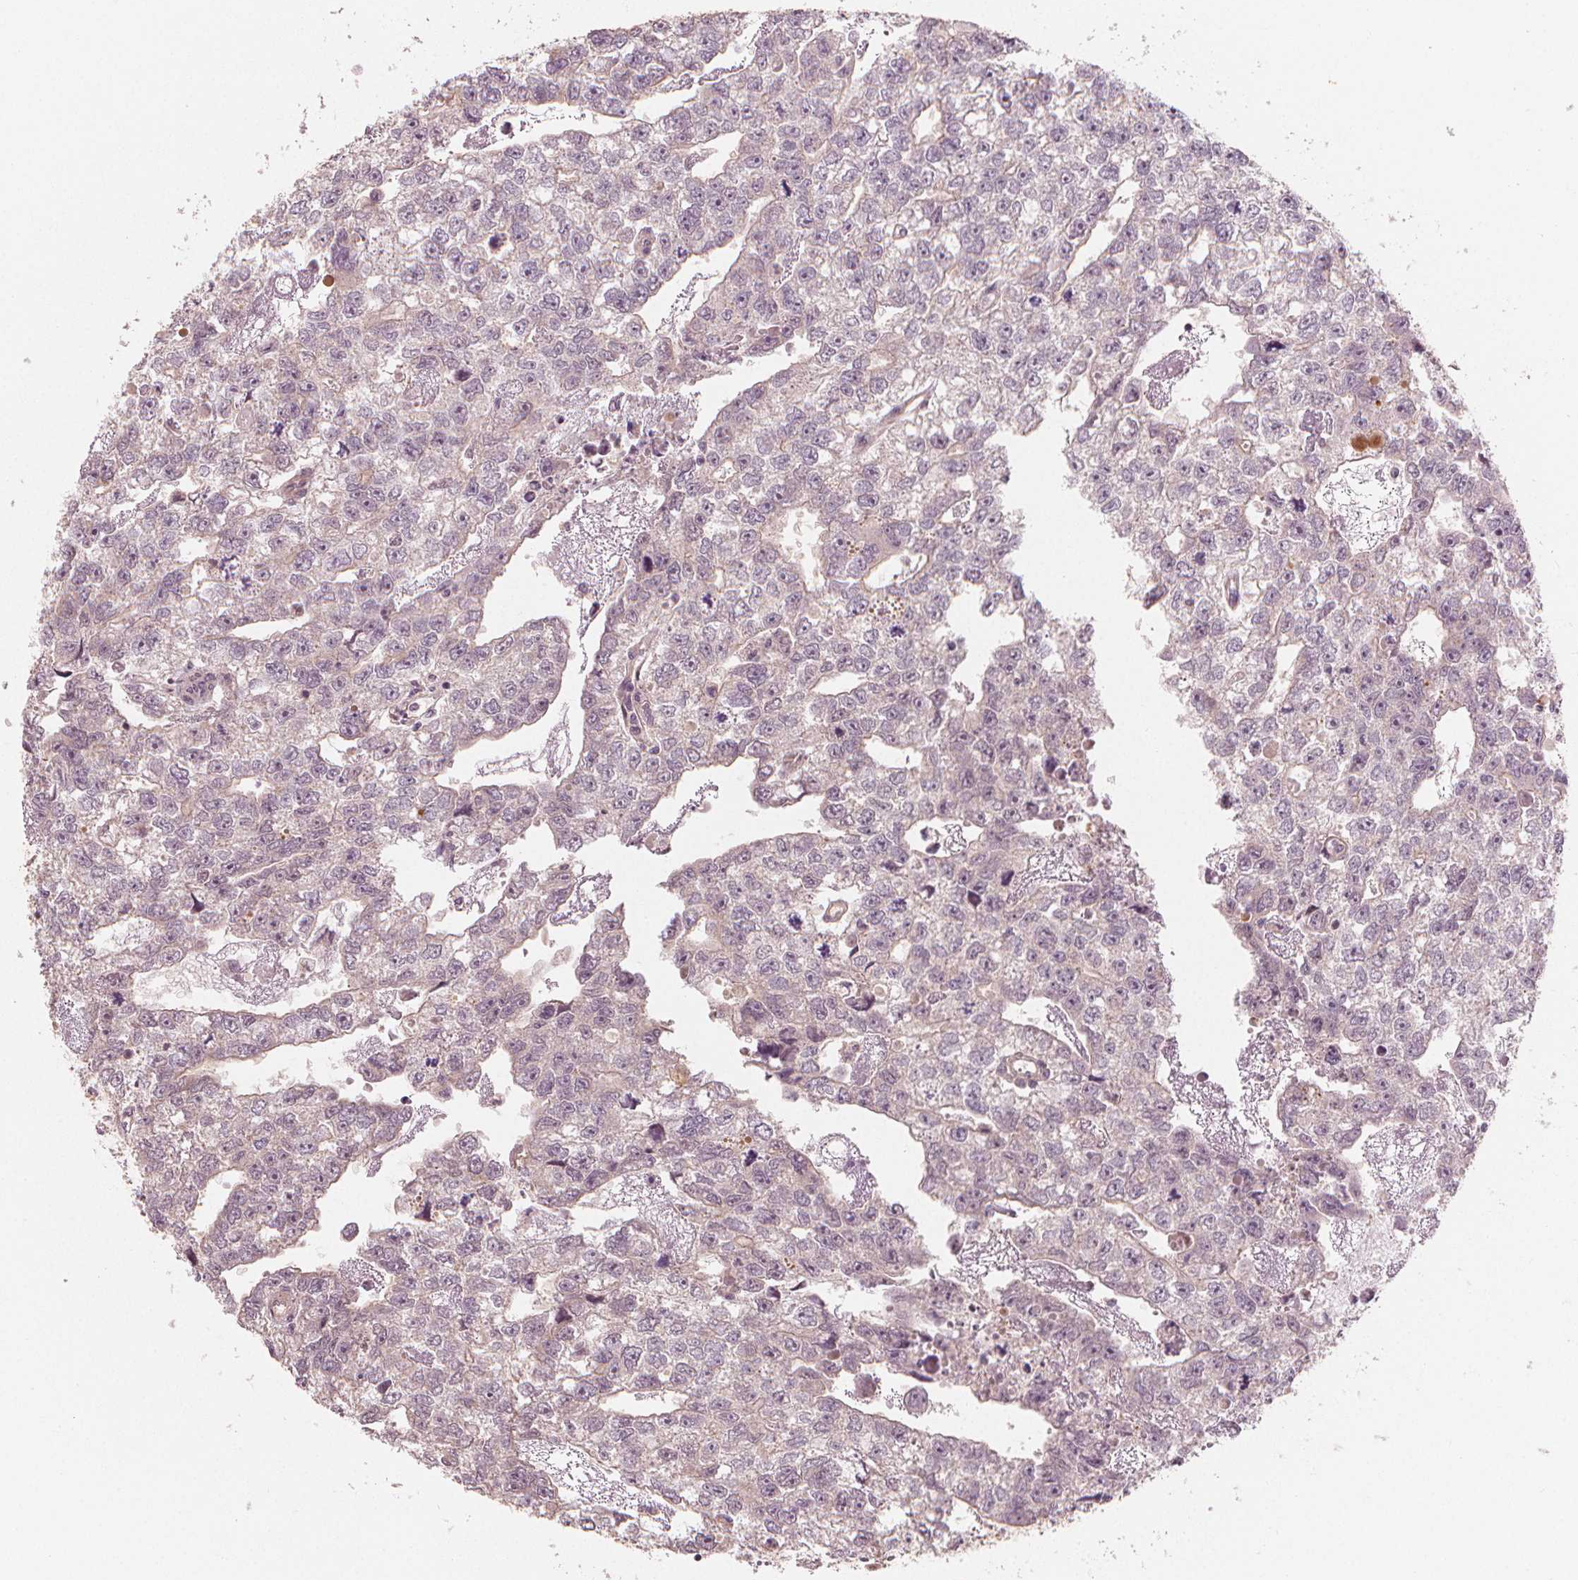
{"staining": {"intensity": "negative", "quantity": "none", "location": "none"}, "tissue": "testis cancer", "cell_type": "Tumor cells", "image_type": "cancer", "snomed": [{"axis": "morphology", "description": "Carcinoma, Embryonal, NOS"}, {"axis": "morphology", "description": "Teratoma, malignant, NOS"}, {"axis": "topography", "description": "Testis"}], "caption": "Histopathology image shows no significant protein positivity in tumor cells of testis cancer (malignant teratoma). (Stains: DAB immunohistochemistry with hematoxylin counter stain, Microscopy: brightfield microscopy at high magnification).", "gene": "CLBA1", "patient": {"sex": "male", "age": 44}}